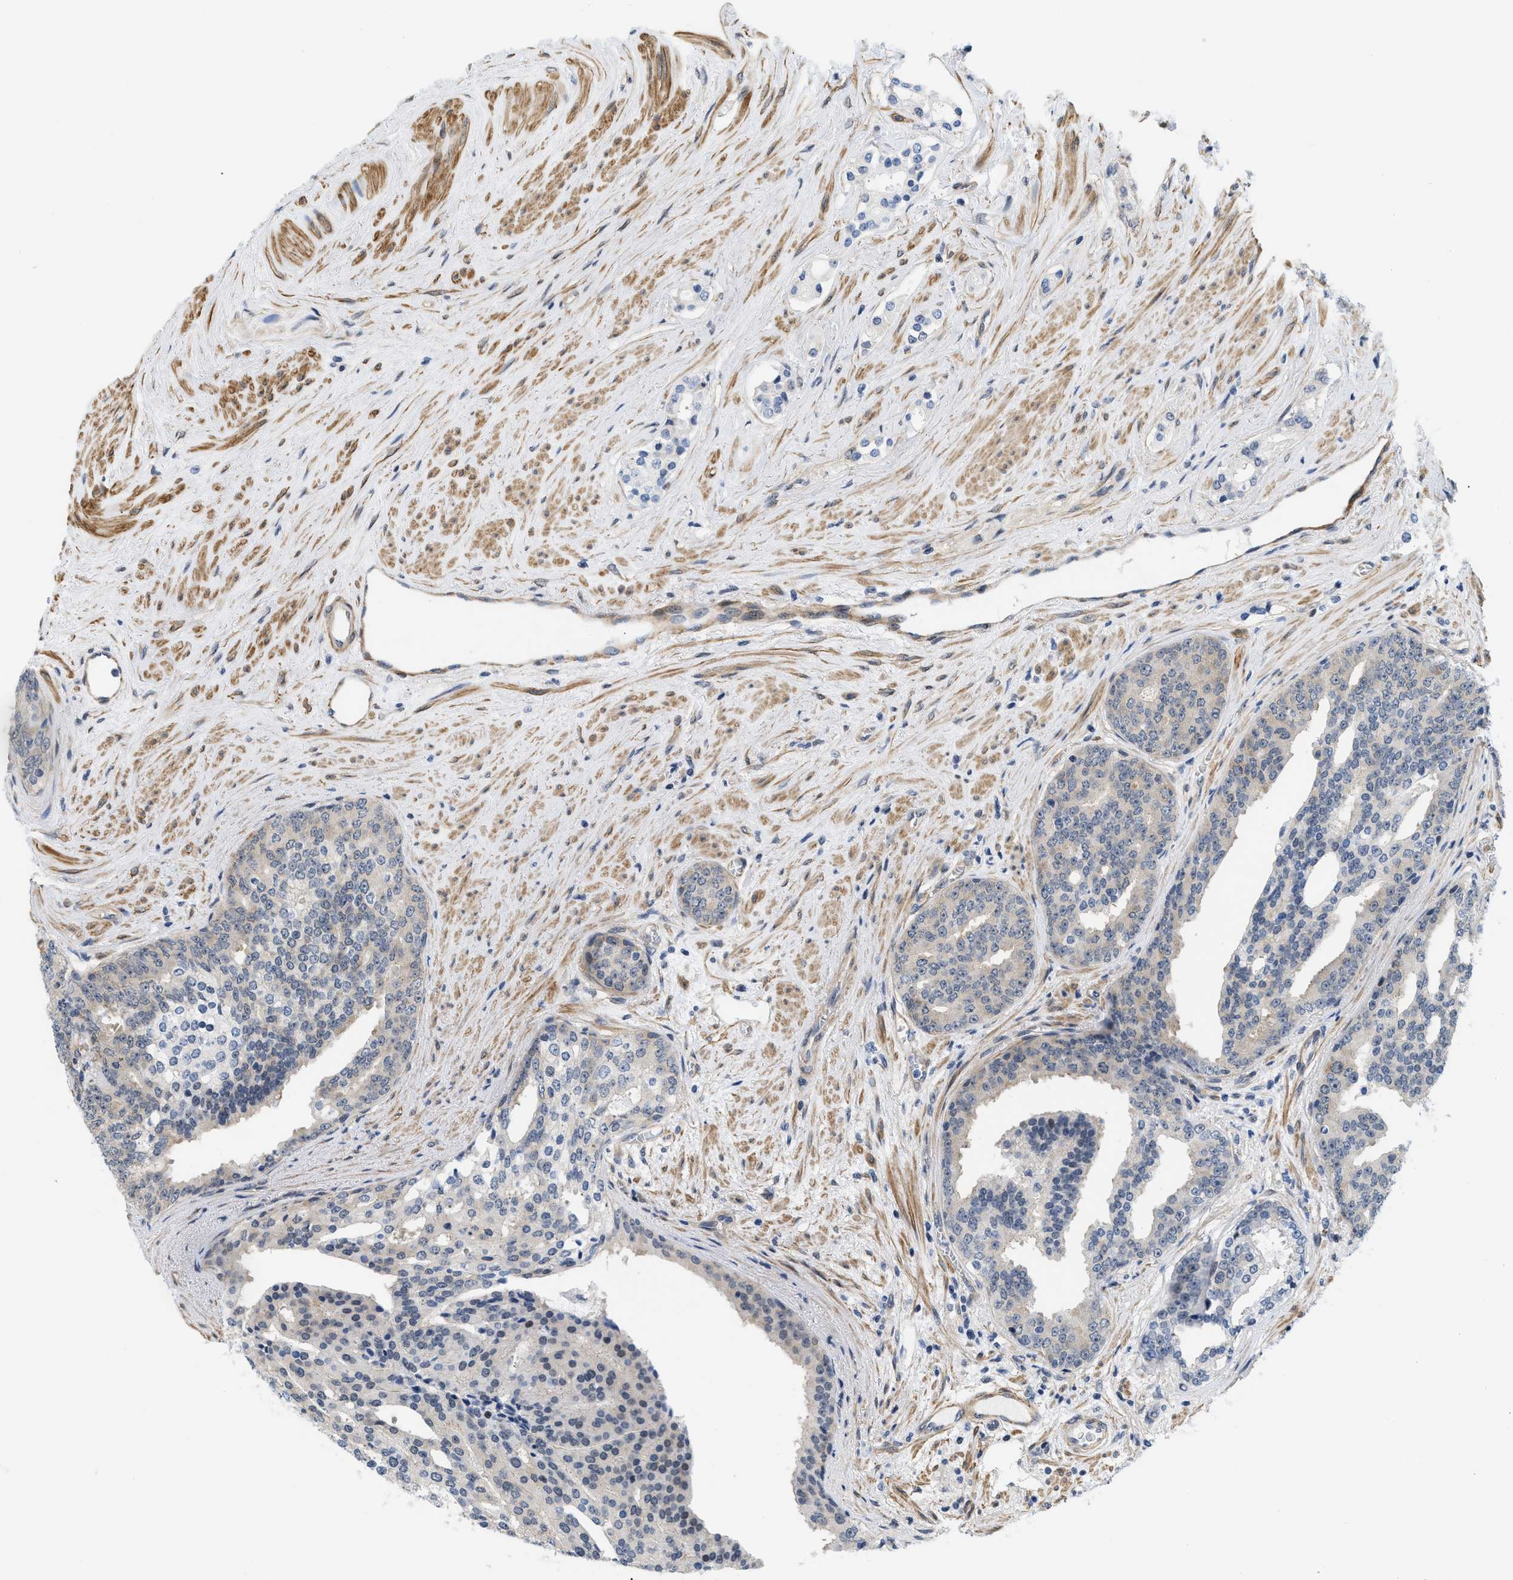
{"staining": {"intensity": "weak", "quantity": "<25%", "location": "cytoplasmic/membranous"}, "tissue": "prostate cancer", "cell_type": "Tumor cells", "image_type": "cancer", "snomed": [{"axis": "morphology", "description": "Adenocarcinoma, High grade"}, {"axis": "topography", "description": "Prostate"}], "caption": "Immunohistochemistry of prostate cancer demonstrates no positivity in tumor cells. (DAB IHC, high magnification).", "gene": "GPRASP2", "patient": {"sex": "male", "age": 71}}